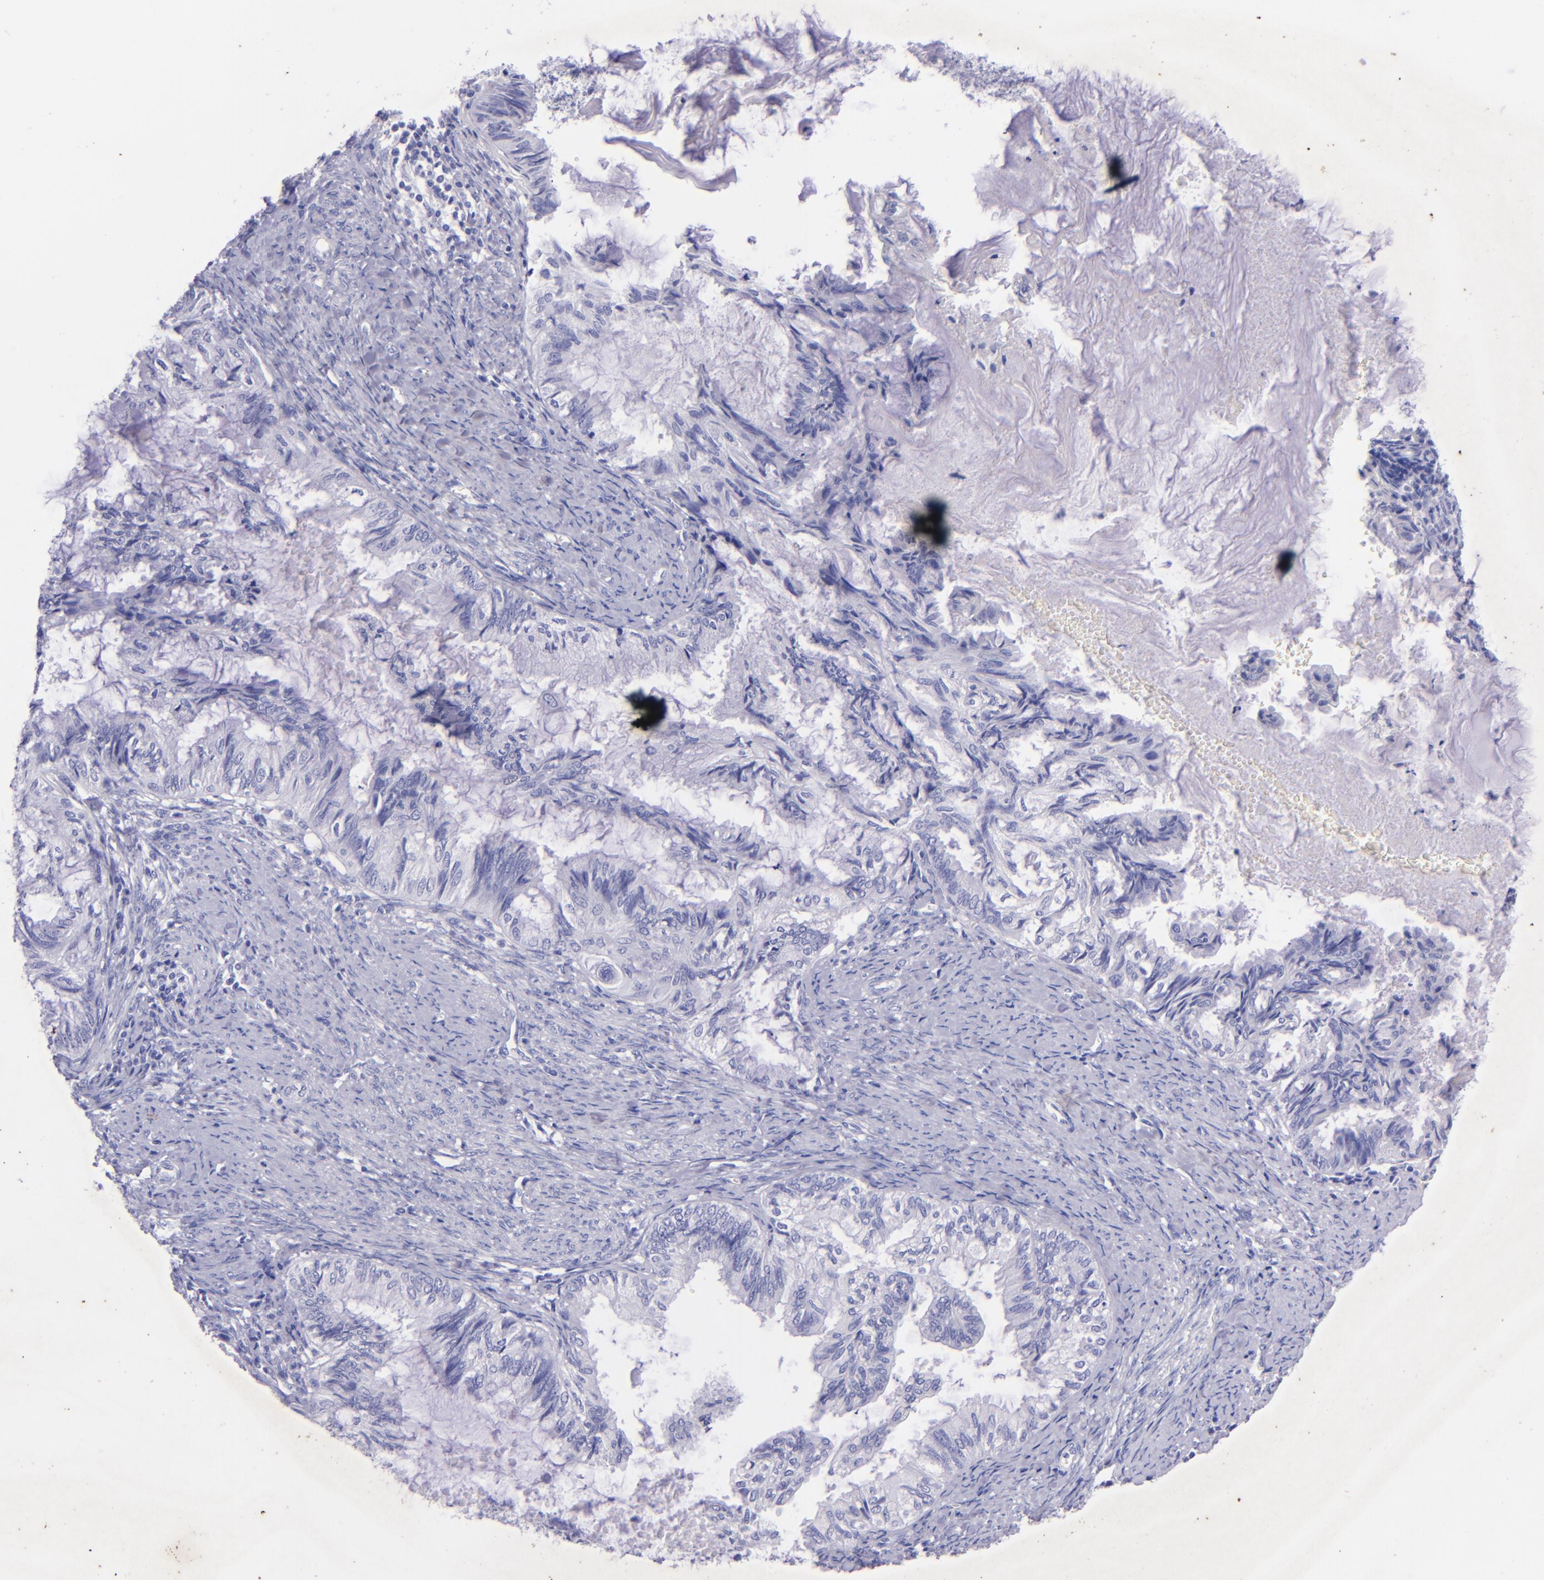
{"staining": {"intensity": "negative", "quantity": "none", "location": "none"}, "tissue": "endometrial cancer", "cell_type": "Tumor cells", "image_type": "cancer", "snomed": [{"axis": "morphology", "description": "Adenocarcinoma, NOS"}, {"axis": "topography", "description": "Endometrium"}], "caption": "Immunohistochemistry micrograph of neoplastic tissue: adenocarcinoma (endometrial) stained with DAB (3,3'-diaminobenzidine) exhibits no significant protein staining in tumor cells. The staining is performed using DAB (3,3'-diaminobenzidine) brown chromogen with nuclei counter-stained in using hematoxylin.", "gene": "UCHL1", "patient": {"sex": "female", "age": 86}}